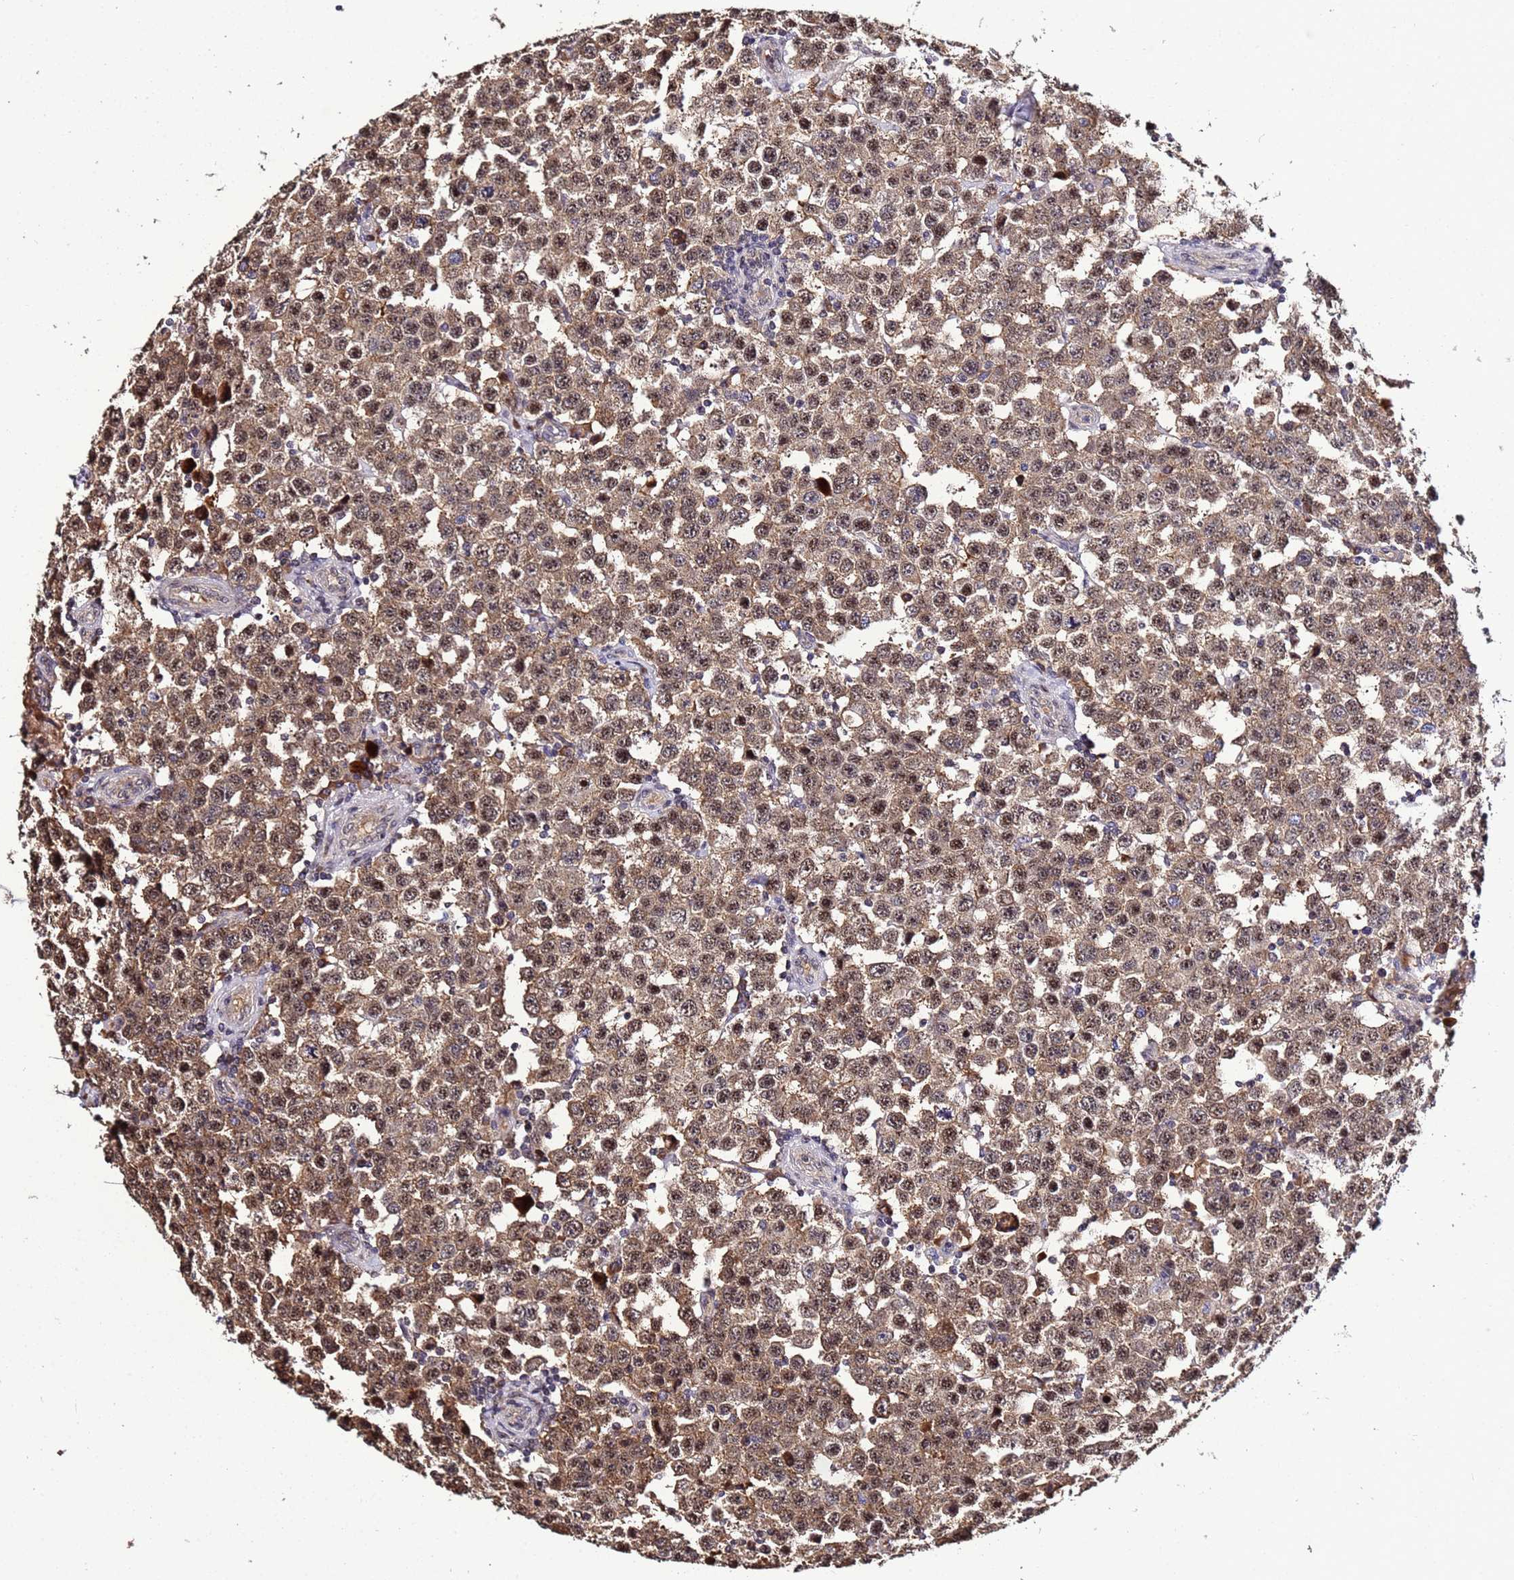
{"staining": {"intensity": "moderate", "quantity": ">75%", "location": "cytoplasmic/membranous,nuclear"}, "tissue": "testis cancer", "cell_type": "Tumor cells", "image_type": "cancer", "snomed": [{"axis": "morphology", "description": "Seminoma, NOS"}, {"axis": "topography", "description": "Testis"}], "caption": "High-magnification brightfield microscopy of testis seminoma stained with DAB (brown) and counterstained with hematoxylin (blue). tumor cells exhibit moderate cytoplasmic/membranous and nuclear positivity is seen in about>75% of cells.", "gene": "WNK4", "patient": {"sex": "male", "age": 28}}